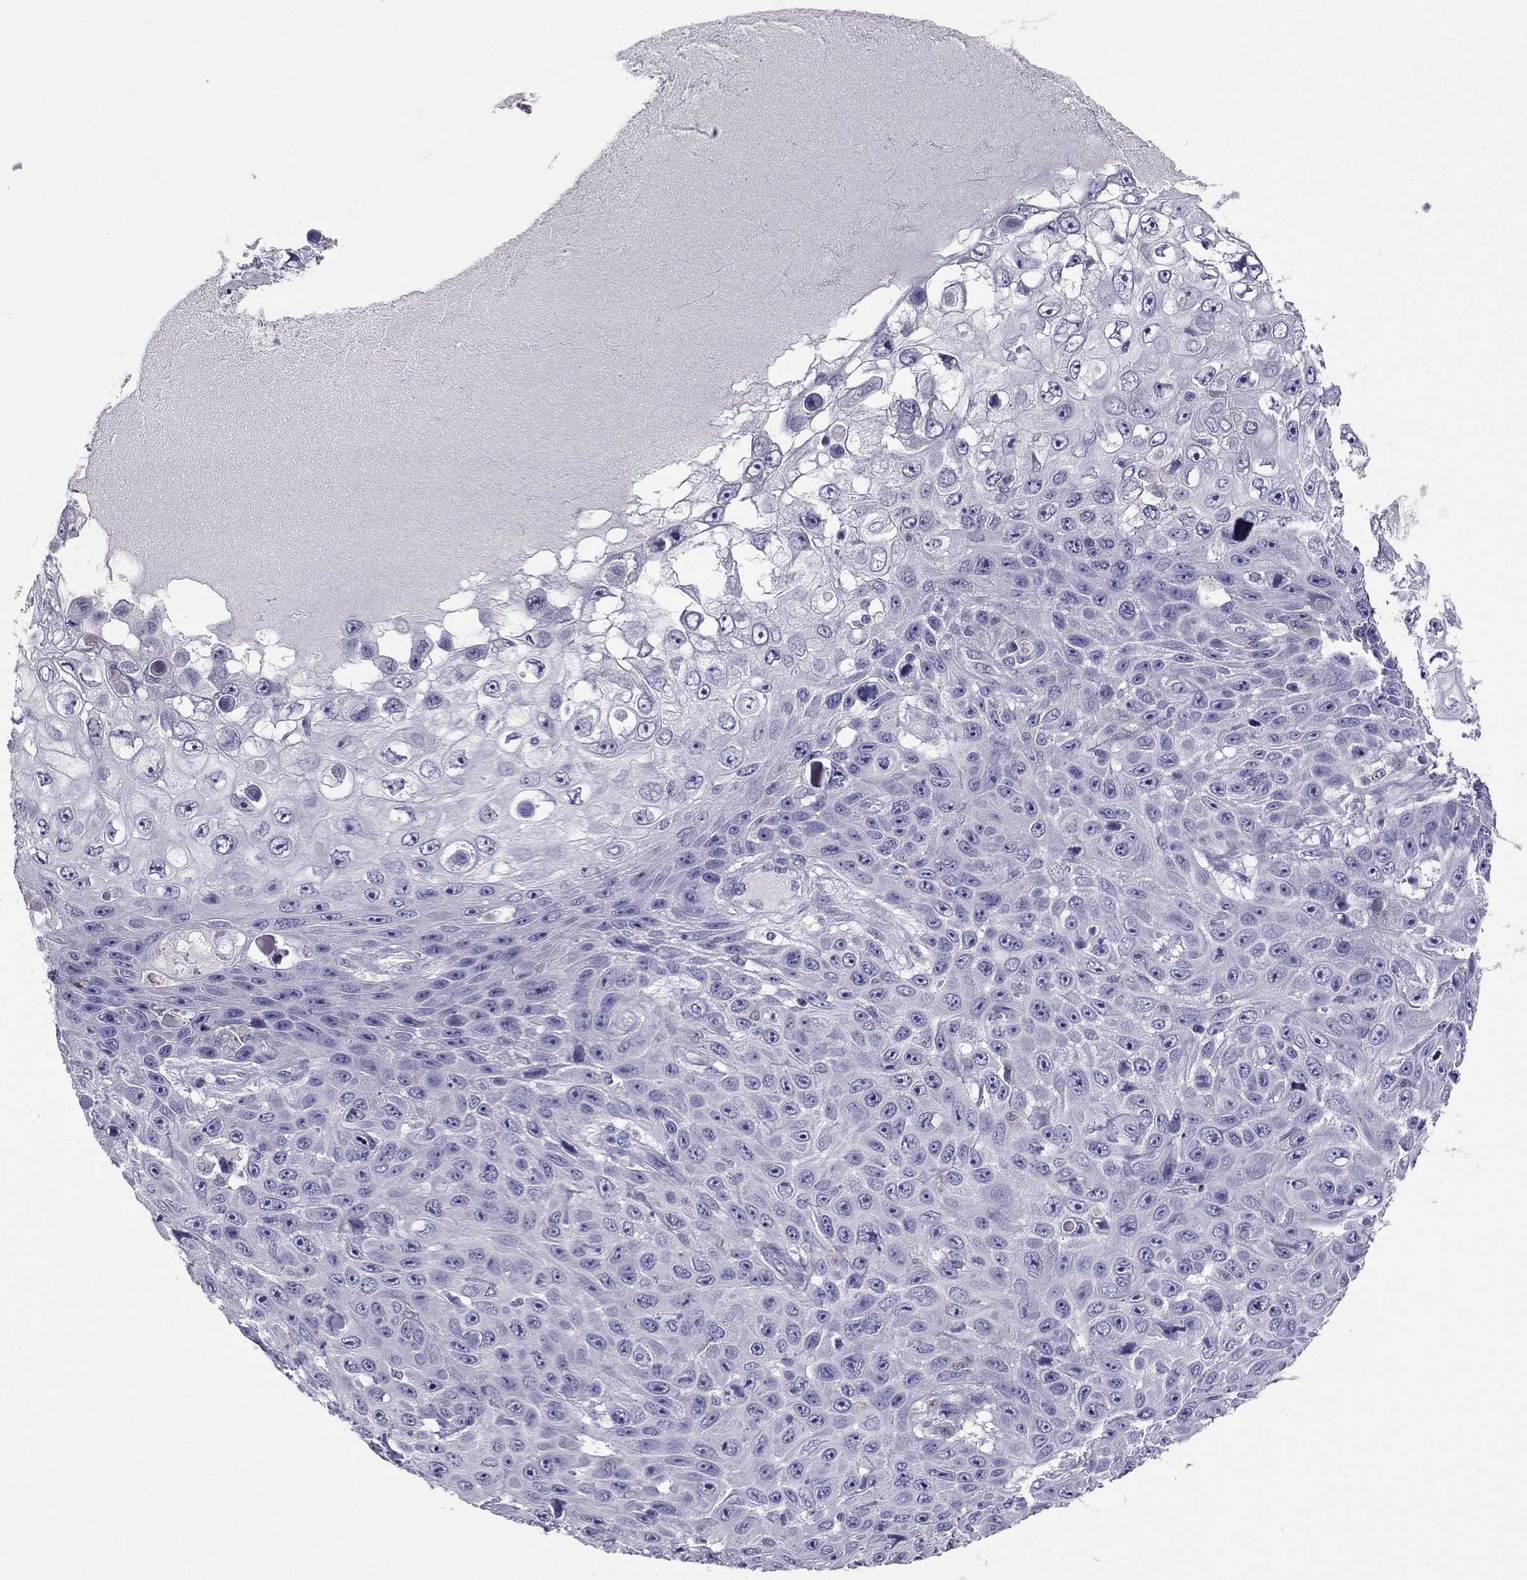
{"staining": {"intensity": "negative", "quantity": "none", "location": "none"}, "tissue": "skin cancer", "cell_type": "Tumor cells", "image_type": "cancer", "snomed": [{"axis": "morphology", "description": "Squamous cell carcinoma, NOS"}, {"axis": "topography", "description": "Skin"}], "caption": "An immunohistochemistry (IHC) image of skin cancer is shown. There is no staining in tumor cells of skin cancer.", "gene": "RGS8", "patient": {"sex": "male", "age": 82}}